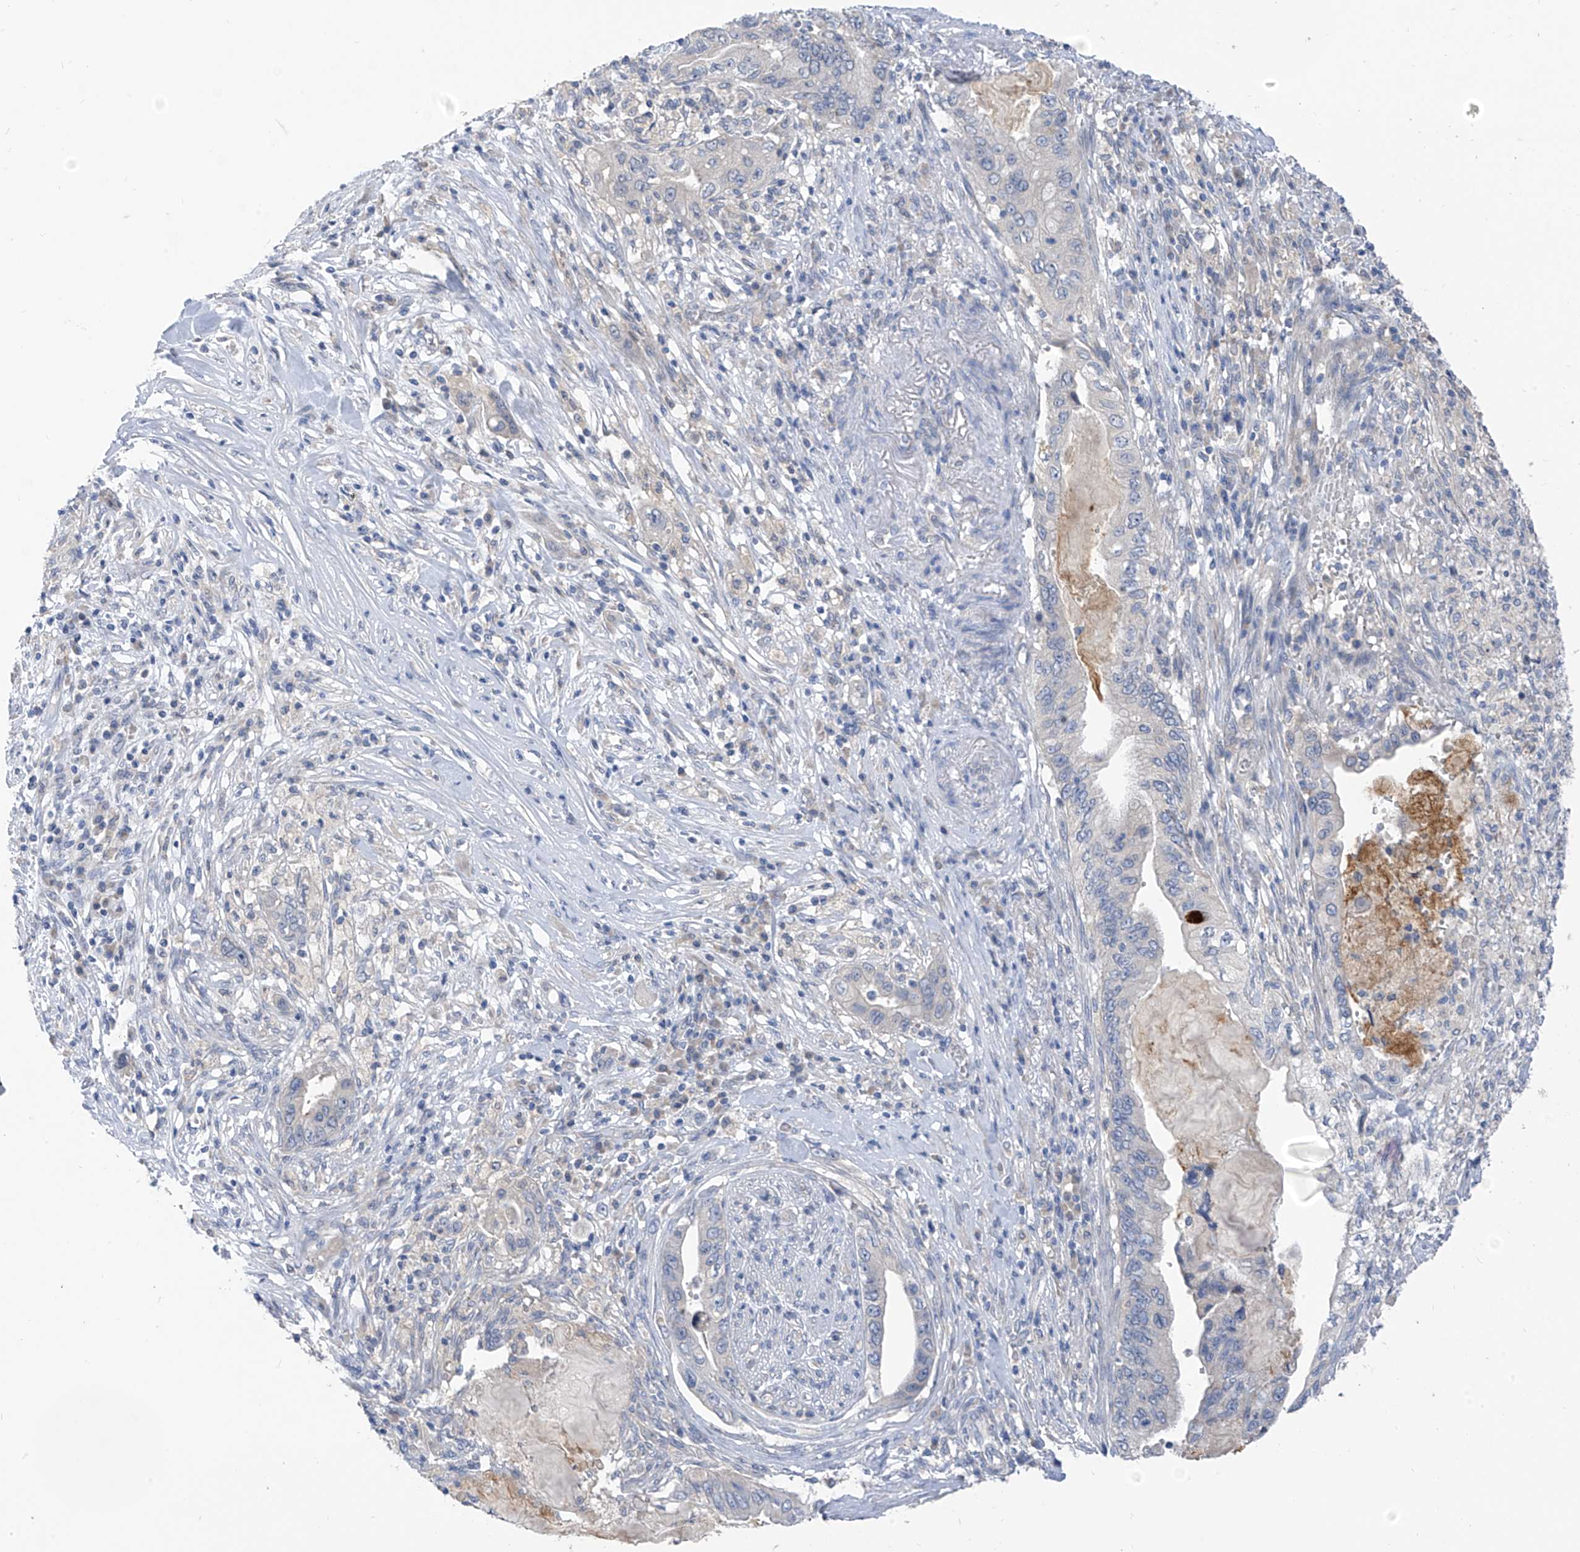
{"staining": {"intensity": "negative", "quantity": "none", "location": "none"}, "tissue": "pancreatic cancer", "cell_type": "Tumor cells", "image_type": "cancer", "snomed": [{"axis": "morphology", "description": "Adenocarcinoma, NOS"}, {"axis": "topography", "description": "Pancreas"}], "caption": "Micrograph shows no protein expression in tumor cells of pancreatic cancer (adenocarcinoma) tissue. (Brightfield microscopy of DAB (3,3'-diaminobenzidine) immunohistochemistry (IHC) at high magnification).", "gene": "LDAH", "patient": {"sex": "female", "age": 73}}